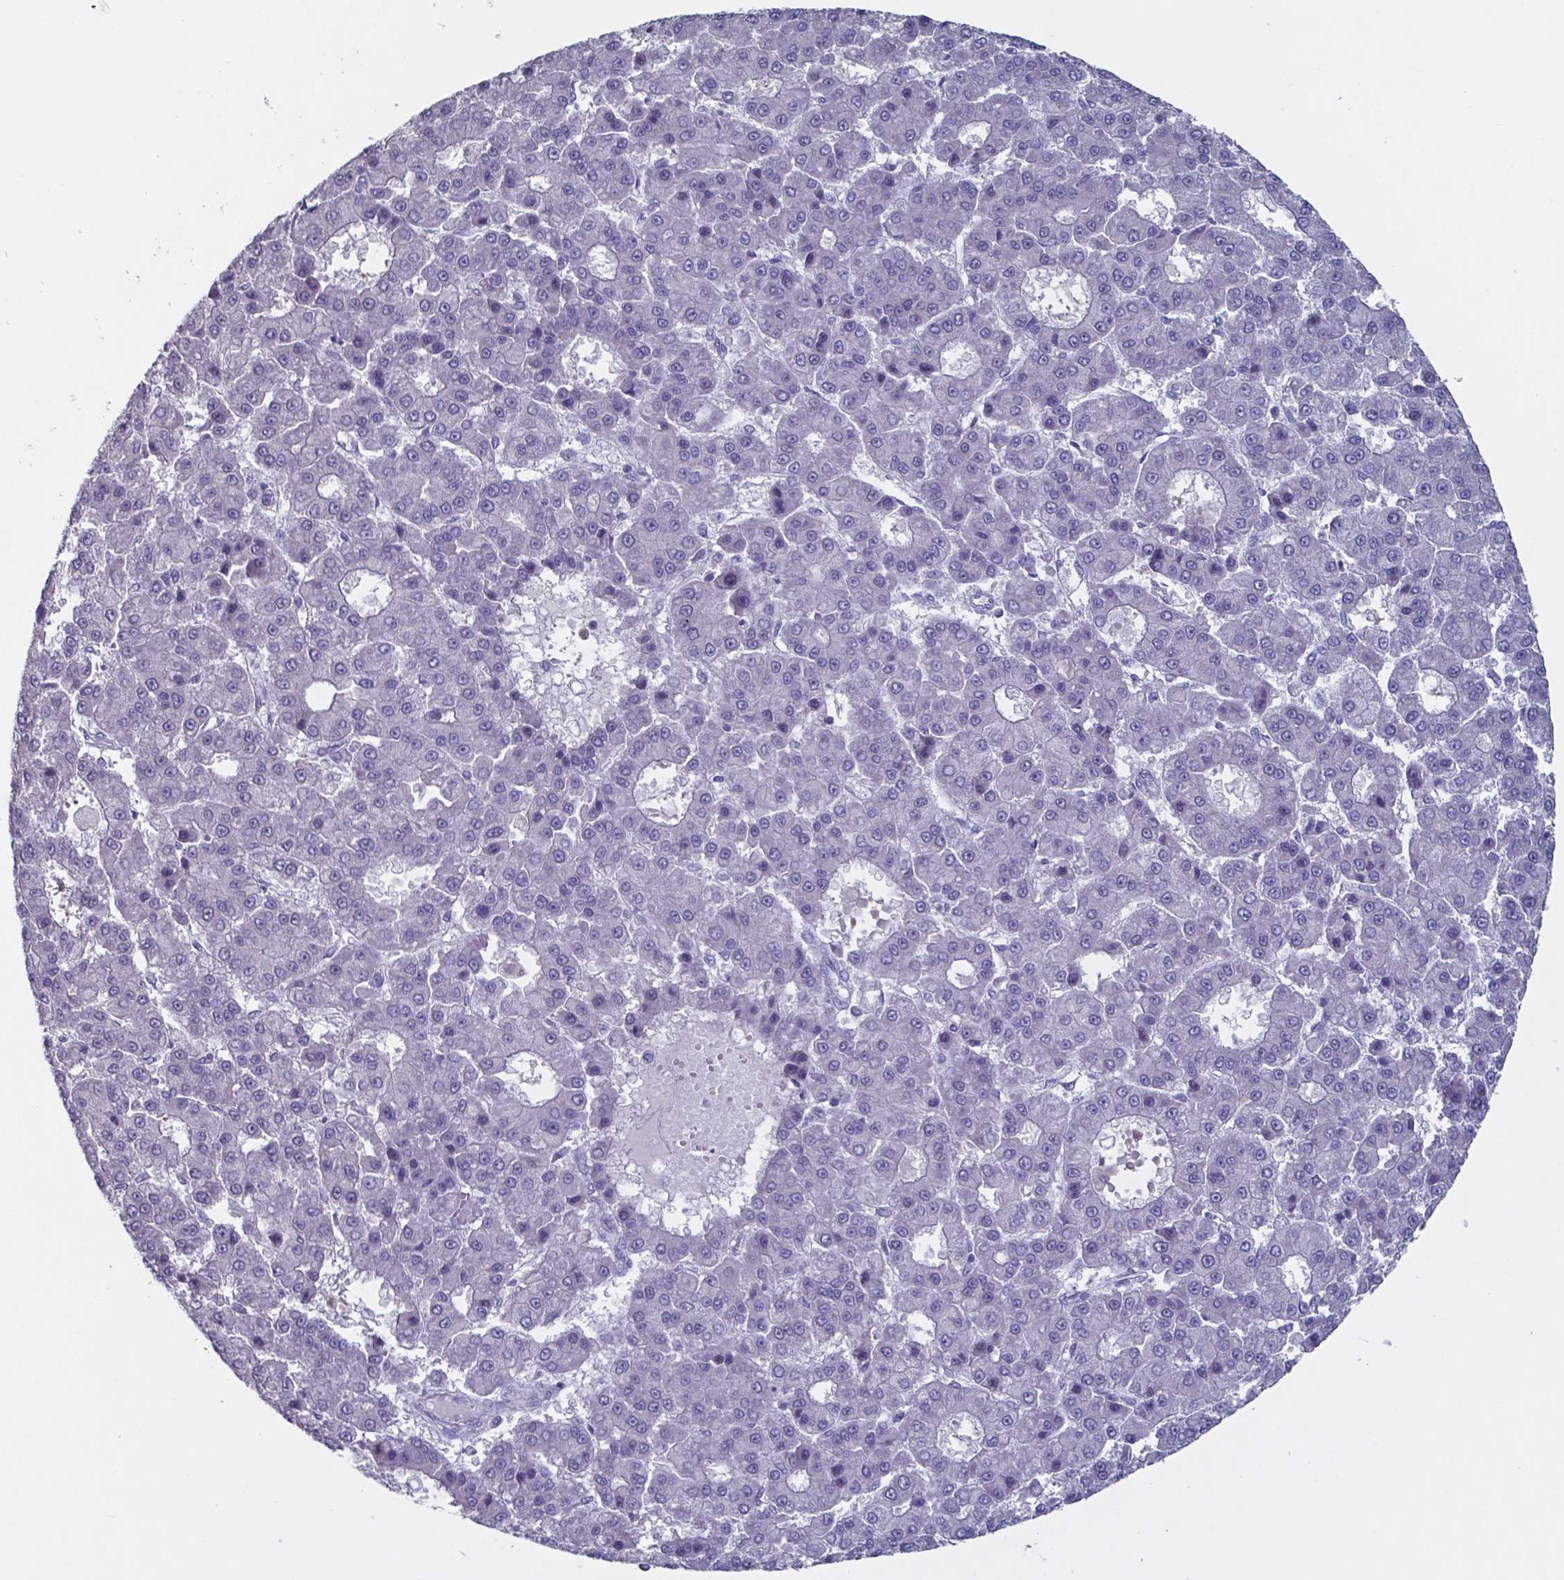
{"staining": {"intensity": "negative", "quantity": "none", "location": "none"}, "tissue": "liver cancer", "cell_type": "Tumor cells", "image_type": "cancer", "snomed": [{"axis": "morphology", "description": "Carcinoma, Hepatocellular, NOS"}, {"axis": "topography", "description": "Liver"}], "caption": "Photomicrograph shows no significant protein staining in tumor cells of hepatocellular carcinoma (liver).", "gene": "TDP2", "patient": {"sex": "male", "age": 70}}